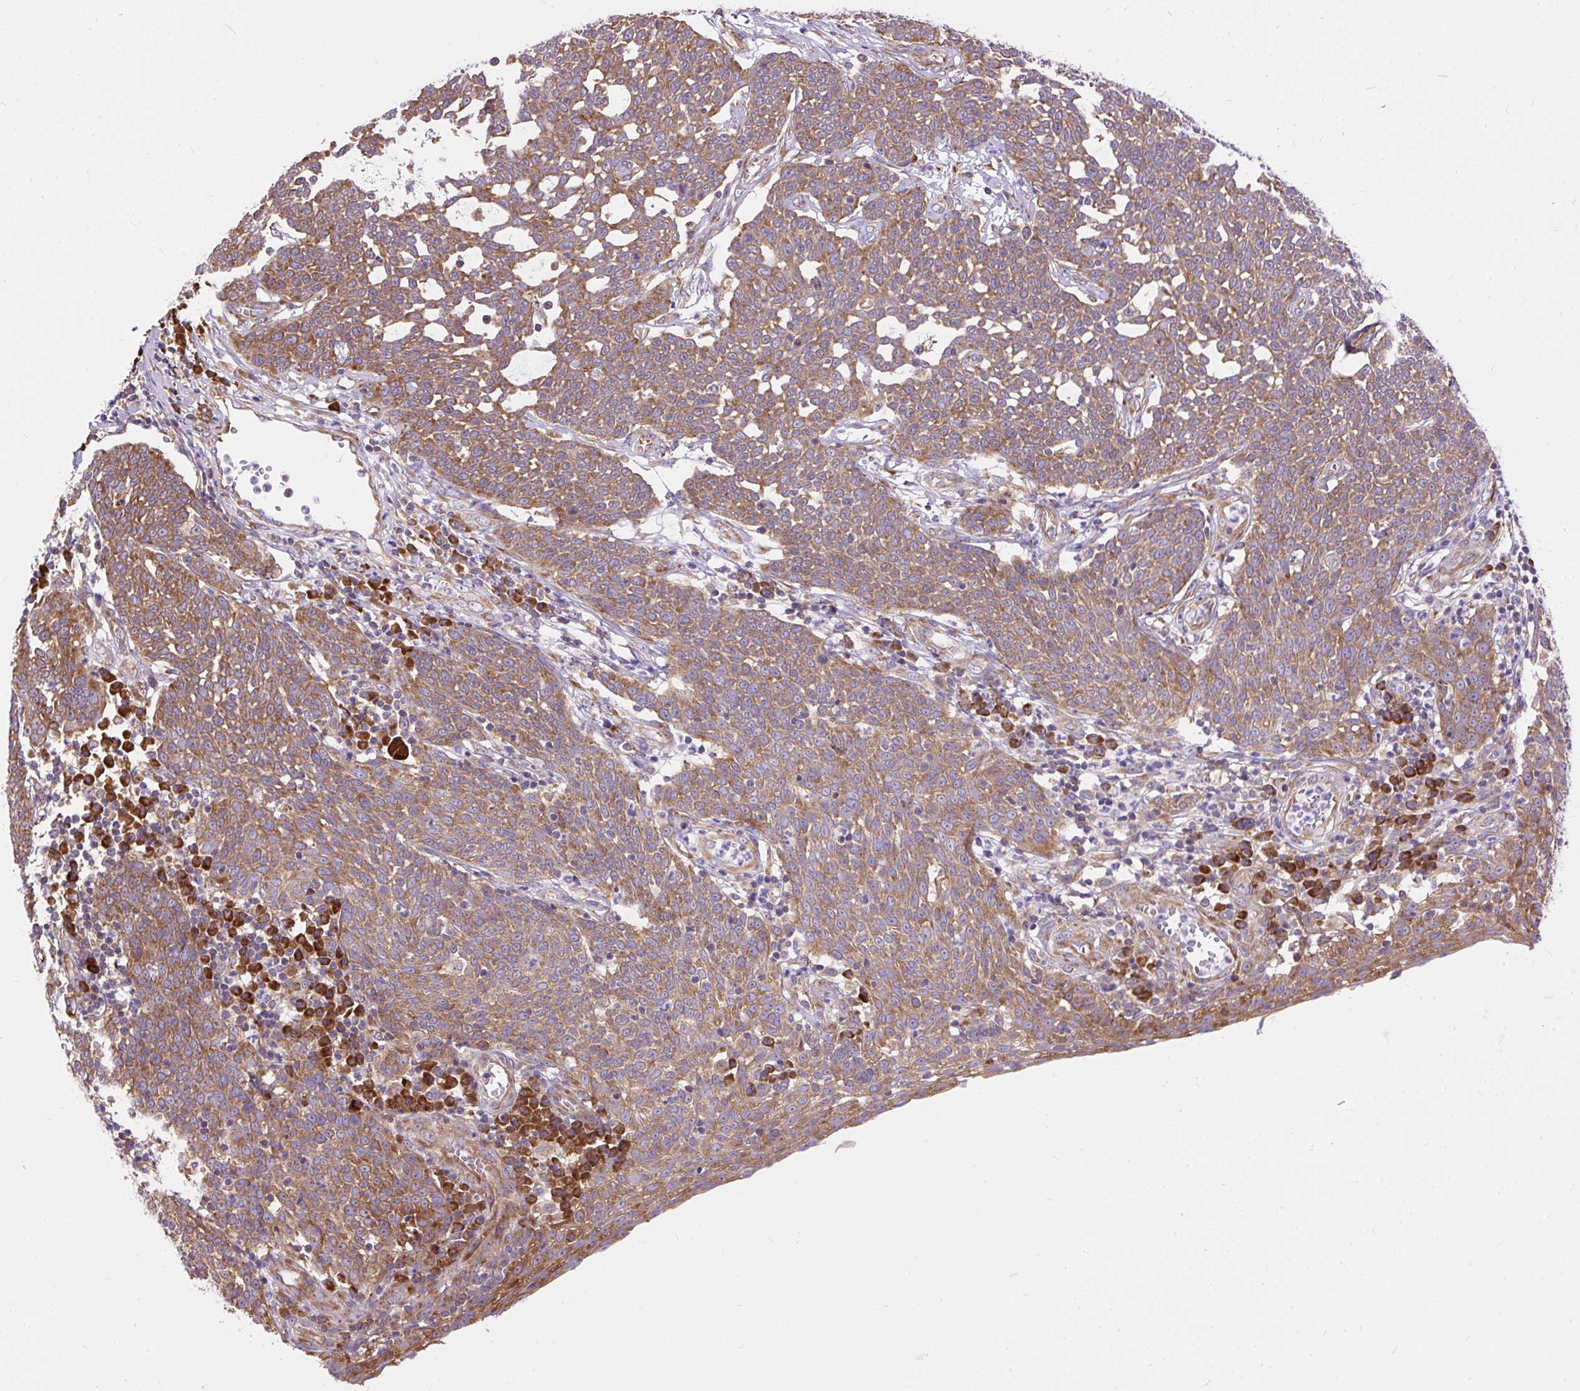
{"staining": {"intensity": "moderate", "quantity": ">75%", "location": "cytoplasmic/membranous"}, "tissue": "cervical cancer", "cell_type": "Tumor cells", "image_type": "cancer", "snomed": [{"axis": "morphology", "description": "Squamous cell carcinoma, NOS"}, {"axis": "topography", "description": "Cervix"}], "caption": "Immunohistochemical staining of cervical cancer (squamous cell carcinoma) demonstrates medium levels of moderate cytoplasmic/membranous protein staining in about >75% of tumor cells.", "gene": "RPS5", "patient": {"sex": "female", "age": 34}}